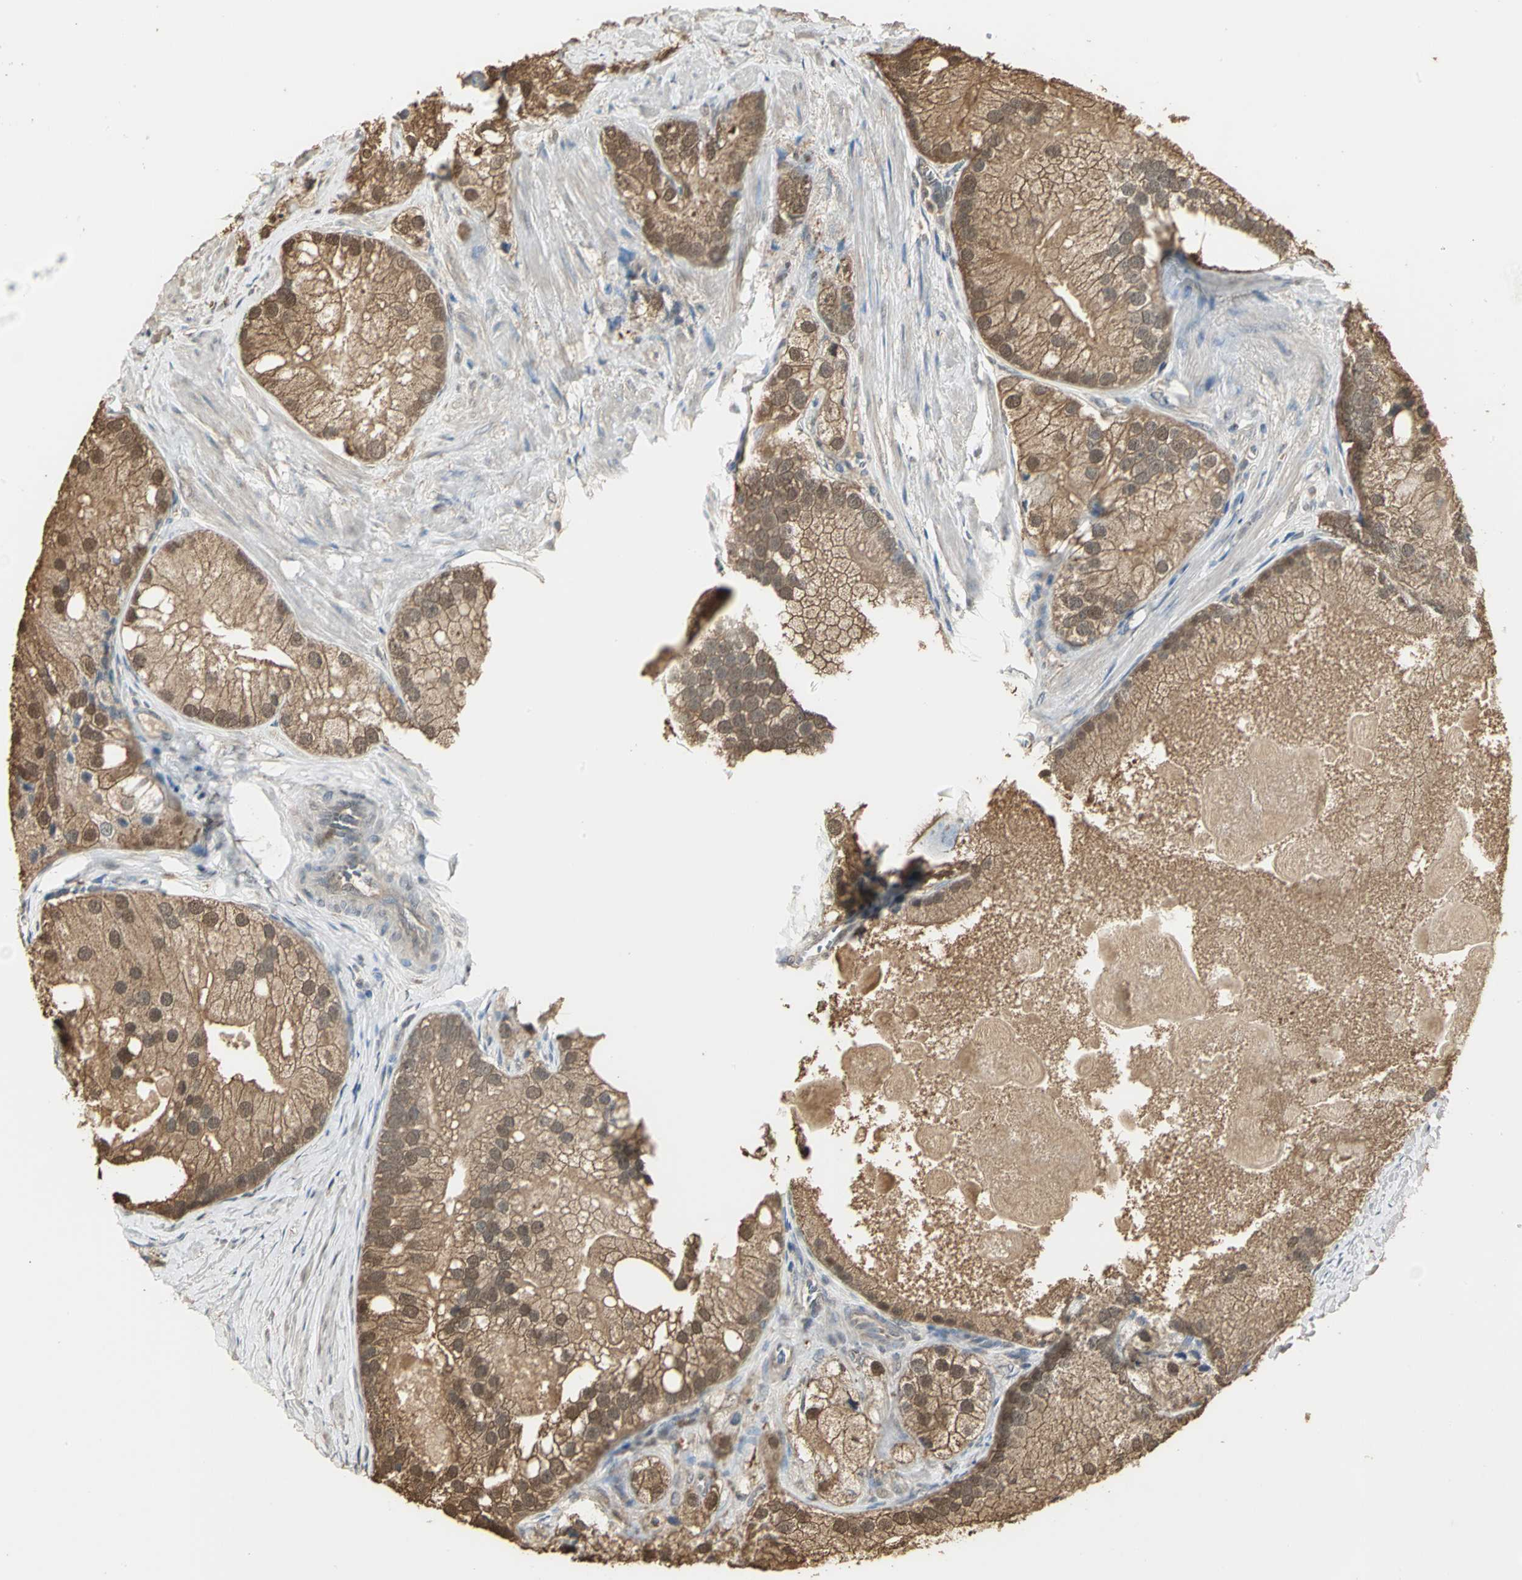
{"staining": {"intensity": "moderate", "quantity": ">75%", "location": "cytoplasmic/membranous,nuclear"}, "tissue": "prostate cancer", "cell_type": "Tumor cells", "image_type": "cancer", "snomed": [{"axis": "morphology", "description": "Adenocarcinoma, Low grade"}, {"axis": "topography", "description": "Prostate"}], "caption": "Human prostate cancer (low-grade adenocarcinoma) stained for a protein (brown) demonstrates moderate cytoplasmic/membranous and nuclear positive positivity in approximately >75% of tumor cells.", "gene": "PARK7", "patient": {"sex": "male", "age": 69}}